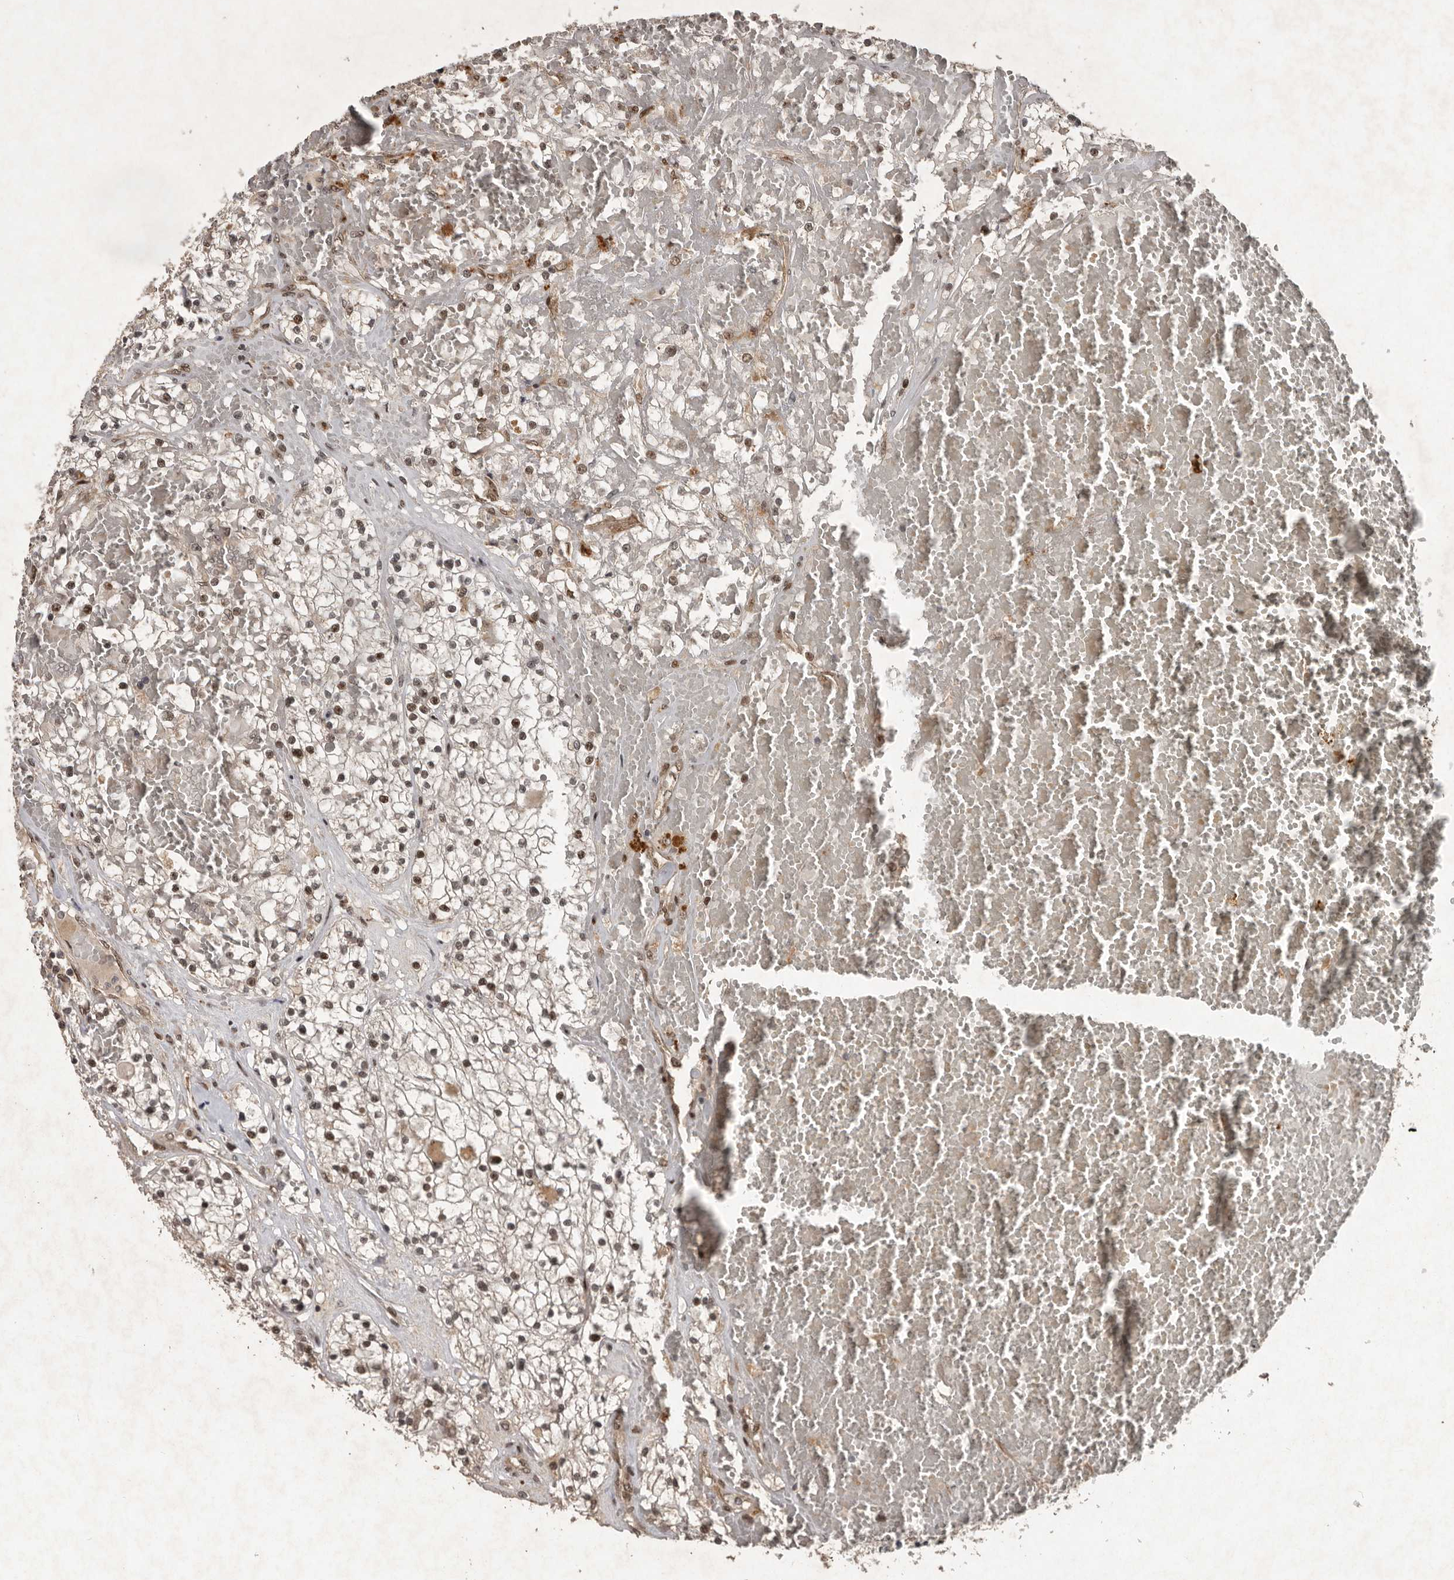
{"staining": {"intensity": "weak", "quantity": "25%-75%", "location": "nuclear"}, "tissue": "renal cancer", "cell_type": "Tumor cells", "image_type": "cancer", "snomed": [{"axis": "morphology", "description": "Normal tissue, NOS"}, {"axis": "morphology", "description": "Adenocarcinoma, NOS"}, {"axis": "topography", "description": "Kidney"}], "caption": "A high-resolution histopathology image shows immunohistochemistry staining of adenocarcinoma (renal), which demonstrates weak nuclear positivity in about 25%-75% of tumor cells.", "gene": "CDC27", "patient": {"sex": "male", "age": 68}}